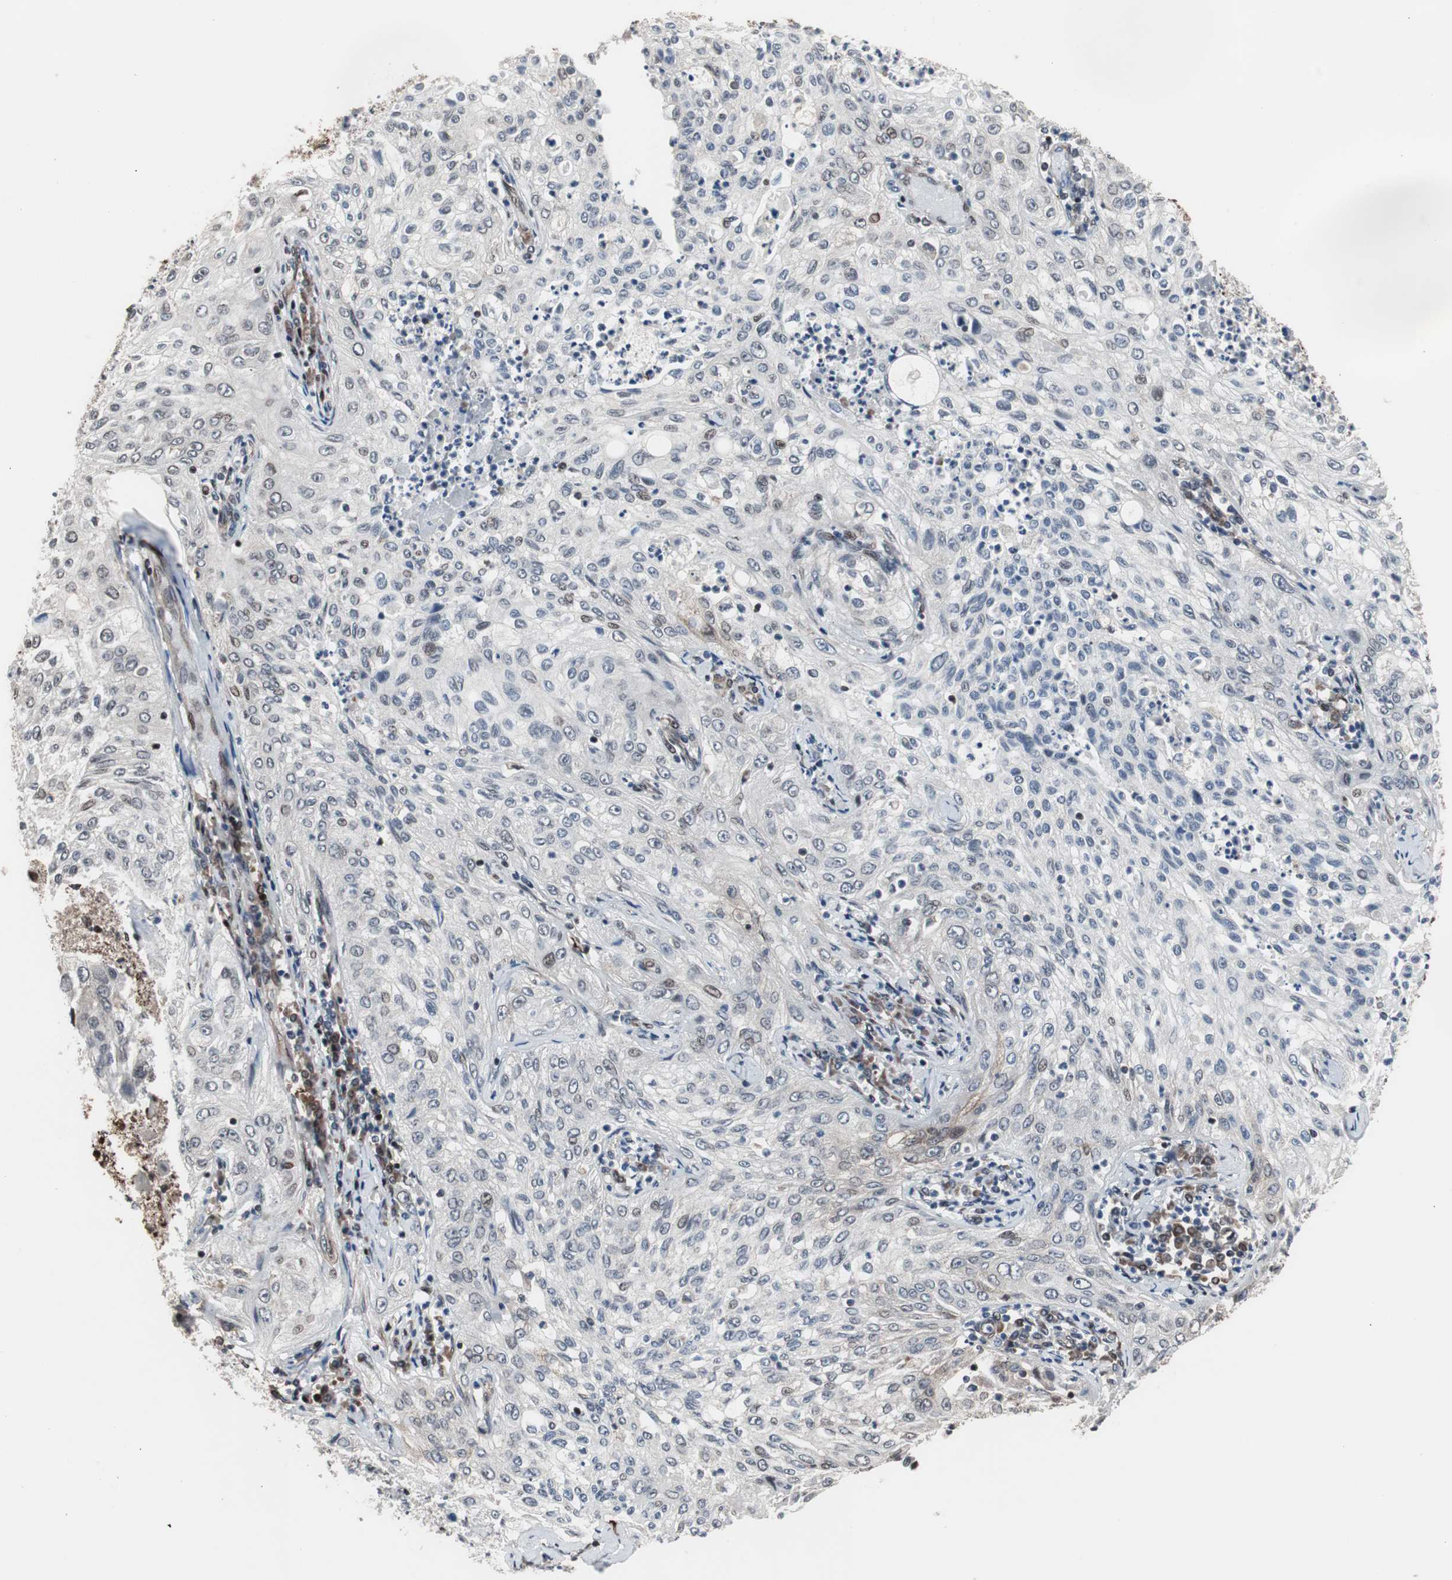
{"staining": {"intensity": "moderate", "quantity": "25%-75%", "location": "nuclear"}, "tissue": "lung cancer", "cell_type": "Tumor cells", "image_type": "cancer", "snomed": [{"axis": "morphology", "description": "Inflammation, NOS"}, {"axis": "morphology", "description": "Squamous cell carcinoma, NOS"}, {"axis": "topography", "description": "Lymph node"}, {"axis": "topography", "description": "Soft tissue"}, {"axis": "topography", "description": "Lung"}], "caption": "Human squamous cell carcinoma (lung) stained with a brown dye displays moderate nuclear positive staining in about 25%-75% of tumor cells.", "gene": "POGZ", "patient": {"sex": "male", "age": 66}}